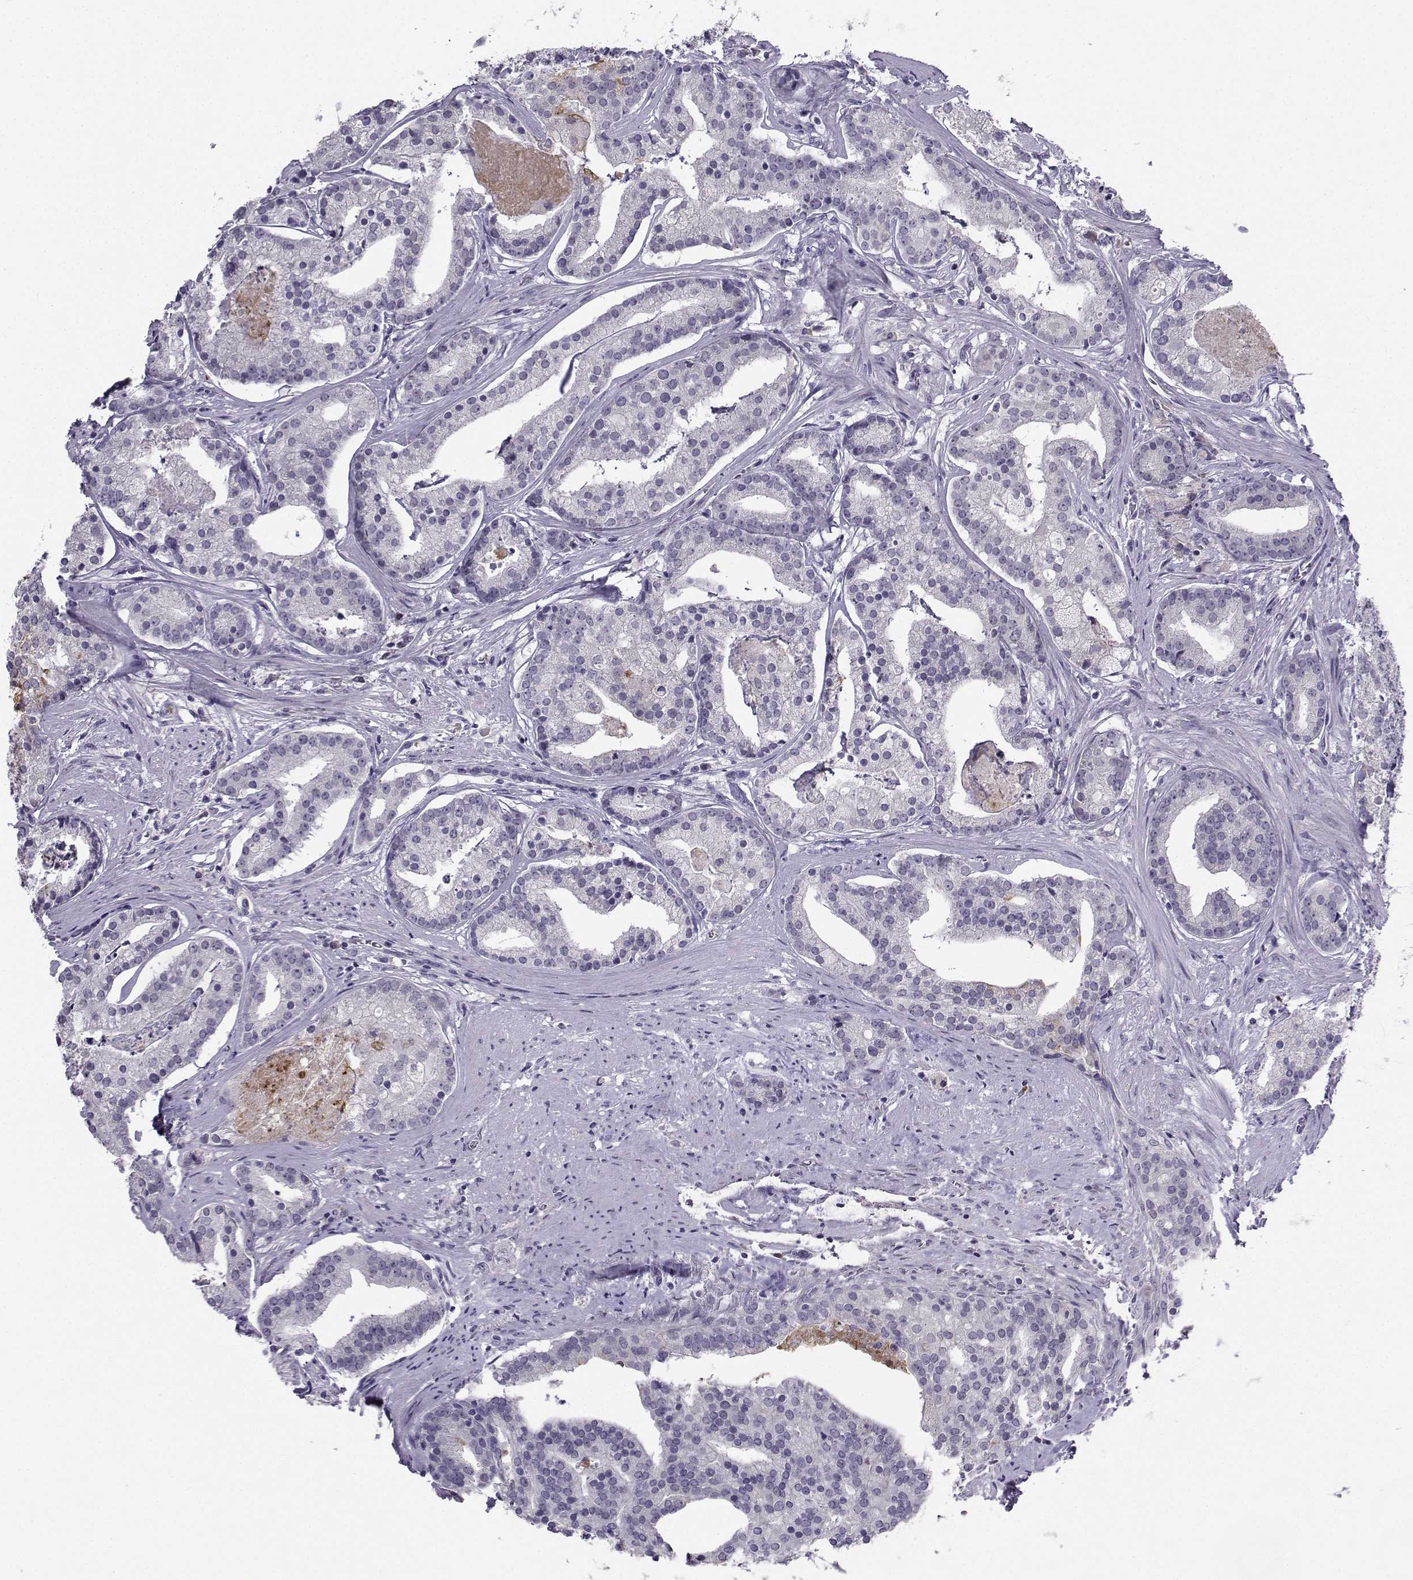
{"staining": {"intensity": "negative", "quantity": "none", "location": "none"}, "tissue": "prostate cancer", "cell_type": "Tumor cells", "image_type": "cancer", "snomed": [{"axis": "morphology", "description": "Adenocarcinoma, NOS"}, {"axis": "topography", "description": "Prostate and seminal vesicle, NOS"}, {"axis": "topography", "description": "Prostate"}], "caption": "IHC photomicrograph of adenocarcinoma (prostate) stained for a protein (brown), which reveals no expression in tumor cells.", "gene": "CALY", "patient": {"sex": "male", "age": 44}}